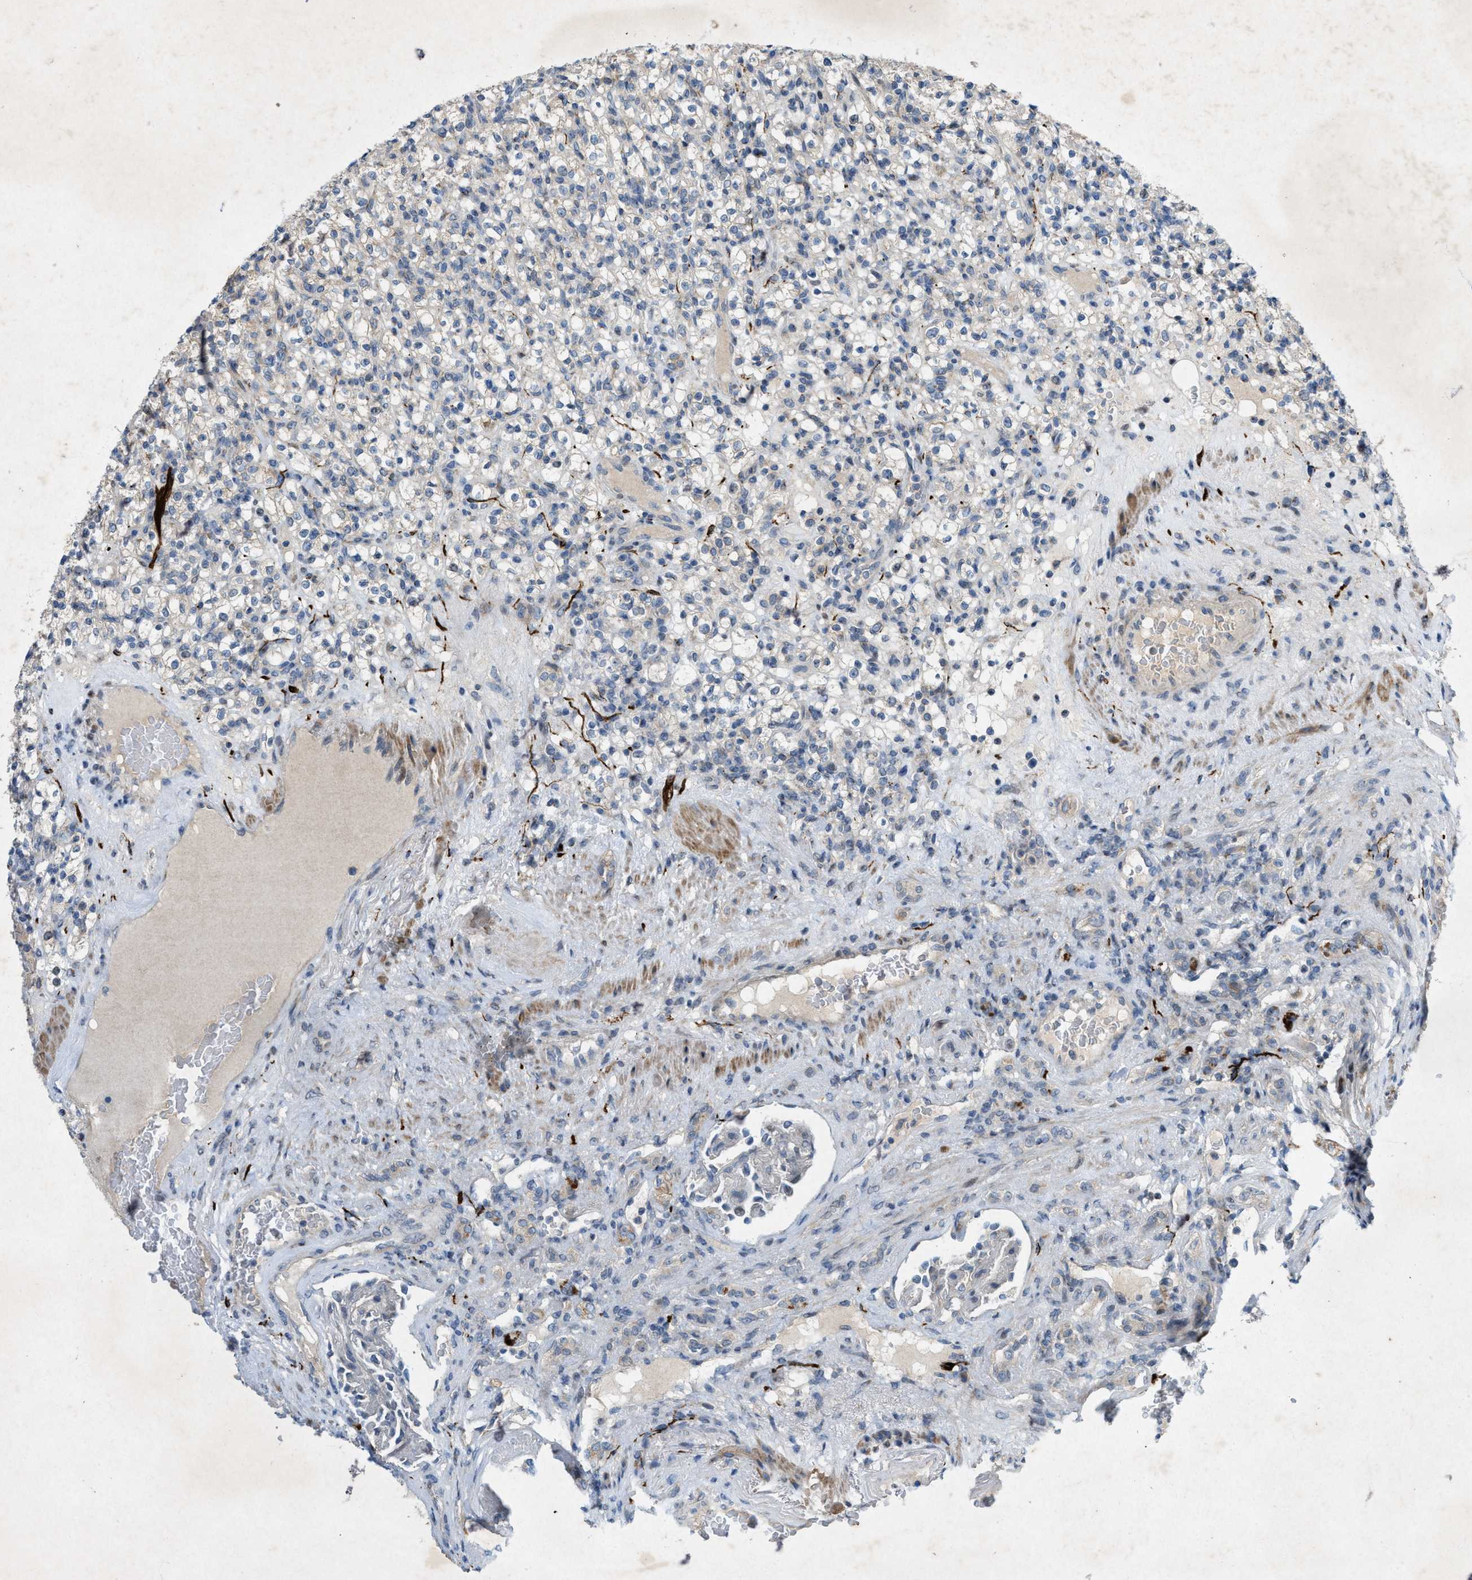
{"staining": {"intensity": "weak", "quantity": "<25%", "location": "cytoplasmic/membranous"}, "tissue": "renal cancer", "cell_type": "Tumor cells", "image_type": "cancer", "snomed": [{"axis": "morphology", "description": "Normal tissue, NOS"}, {"axis": "morphology", "description": "Adenocarcinoma, NOS"}, {"axis": "topography", "description": "Kidney"}], "caption": "Immunohistochemistry (IHC) of renal adenocarcinoma reveals no staining in tumor cells.", "gene": "URGCP", "patient": {"sex": "female", "age": 72}}